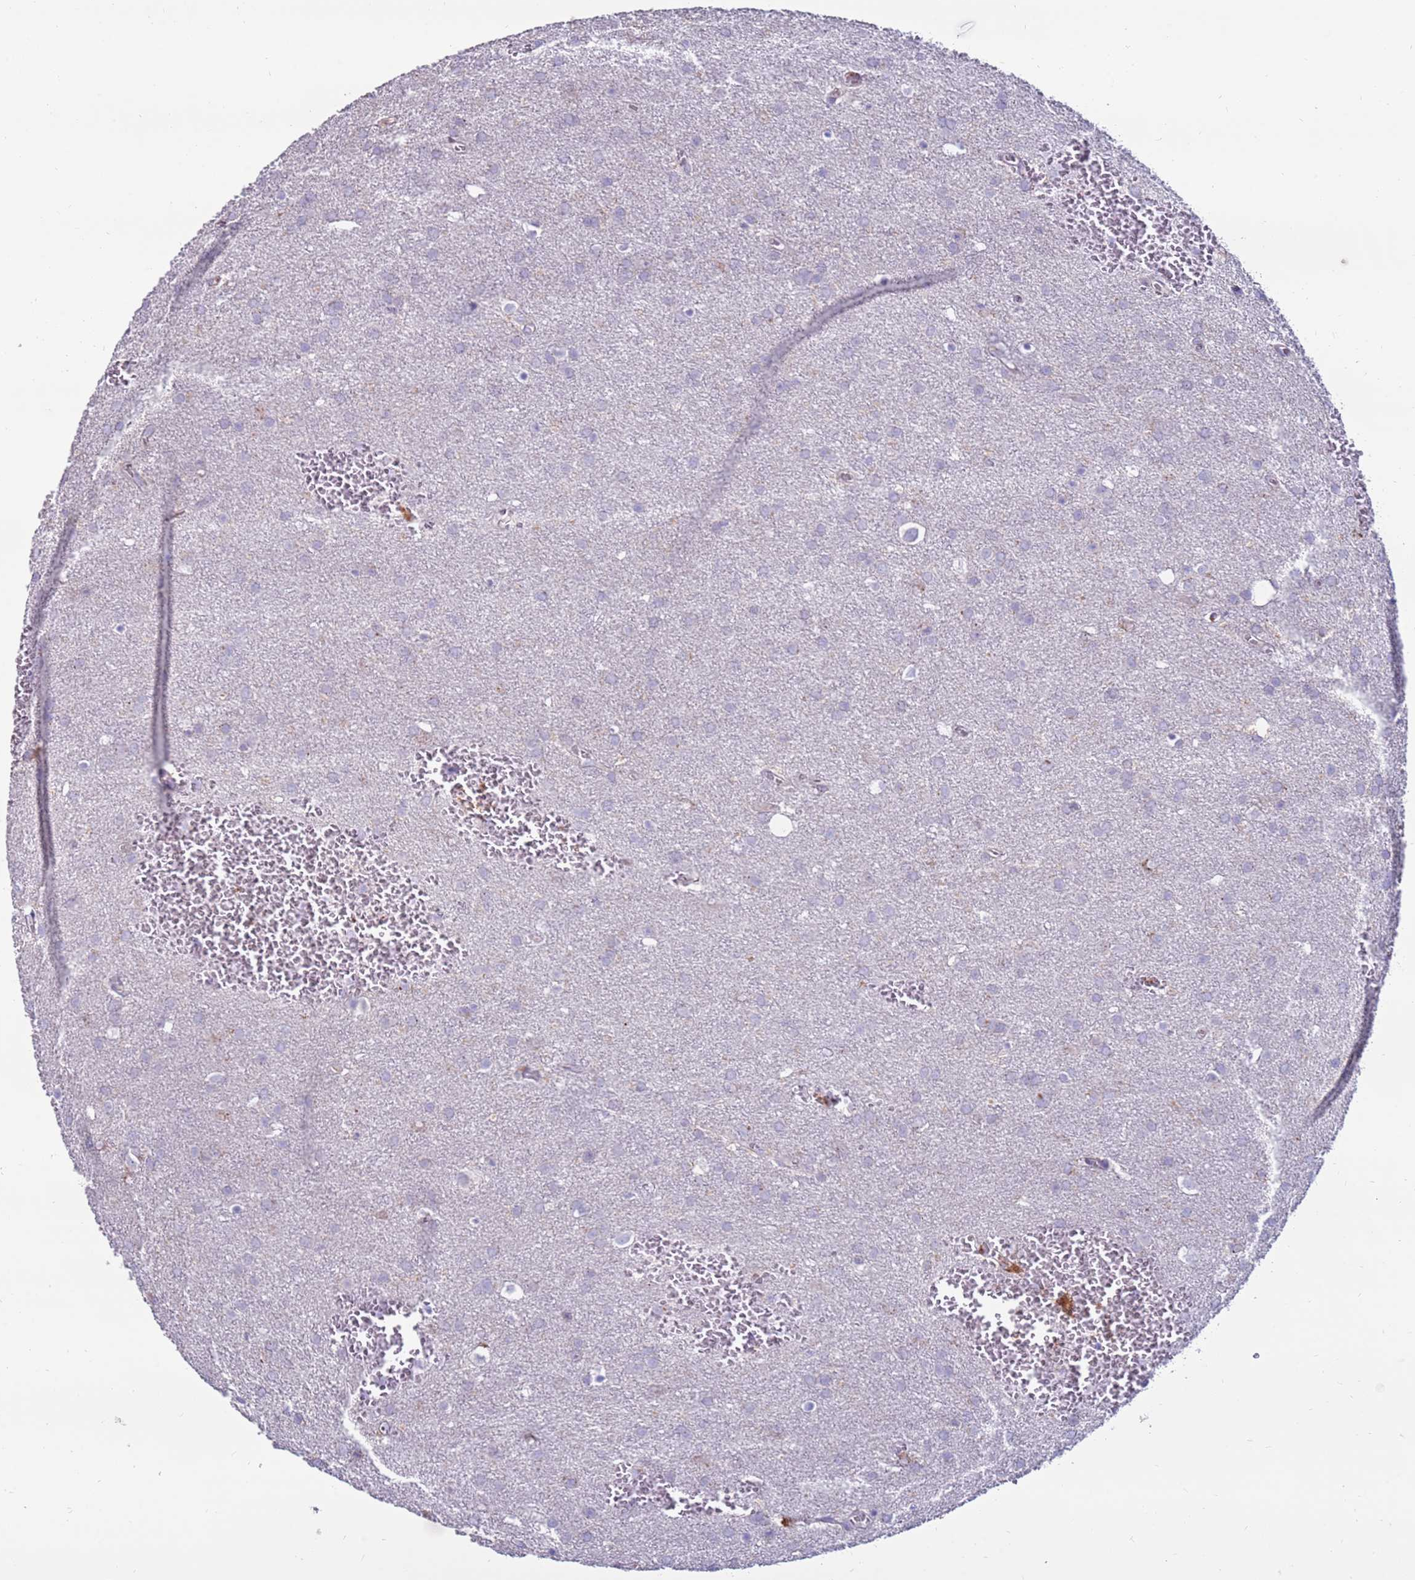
{"staining": {"intensity": "negative", "quantity": "none", "location": "none"}, "tissue": "glioma", "cell_type": "Tumor cells", "image_type": "cancer", "snomed": [{"axis": "morphology", "description": "Glioma, malignant, Low grade"}, {"axis": "topography", "description": "Brain"}], "caption": "The photomicrograph displays no significant positivity in tumor cells of malignant glioma (low-grade).", "gene": "CLEC4M", "patient": {"sex": "female", "age": 32}}